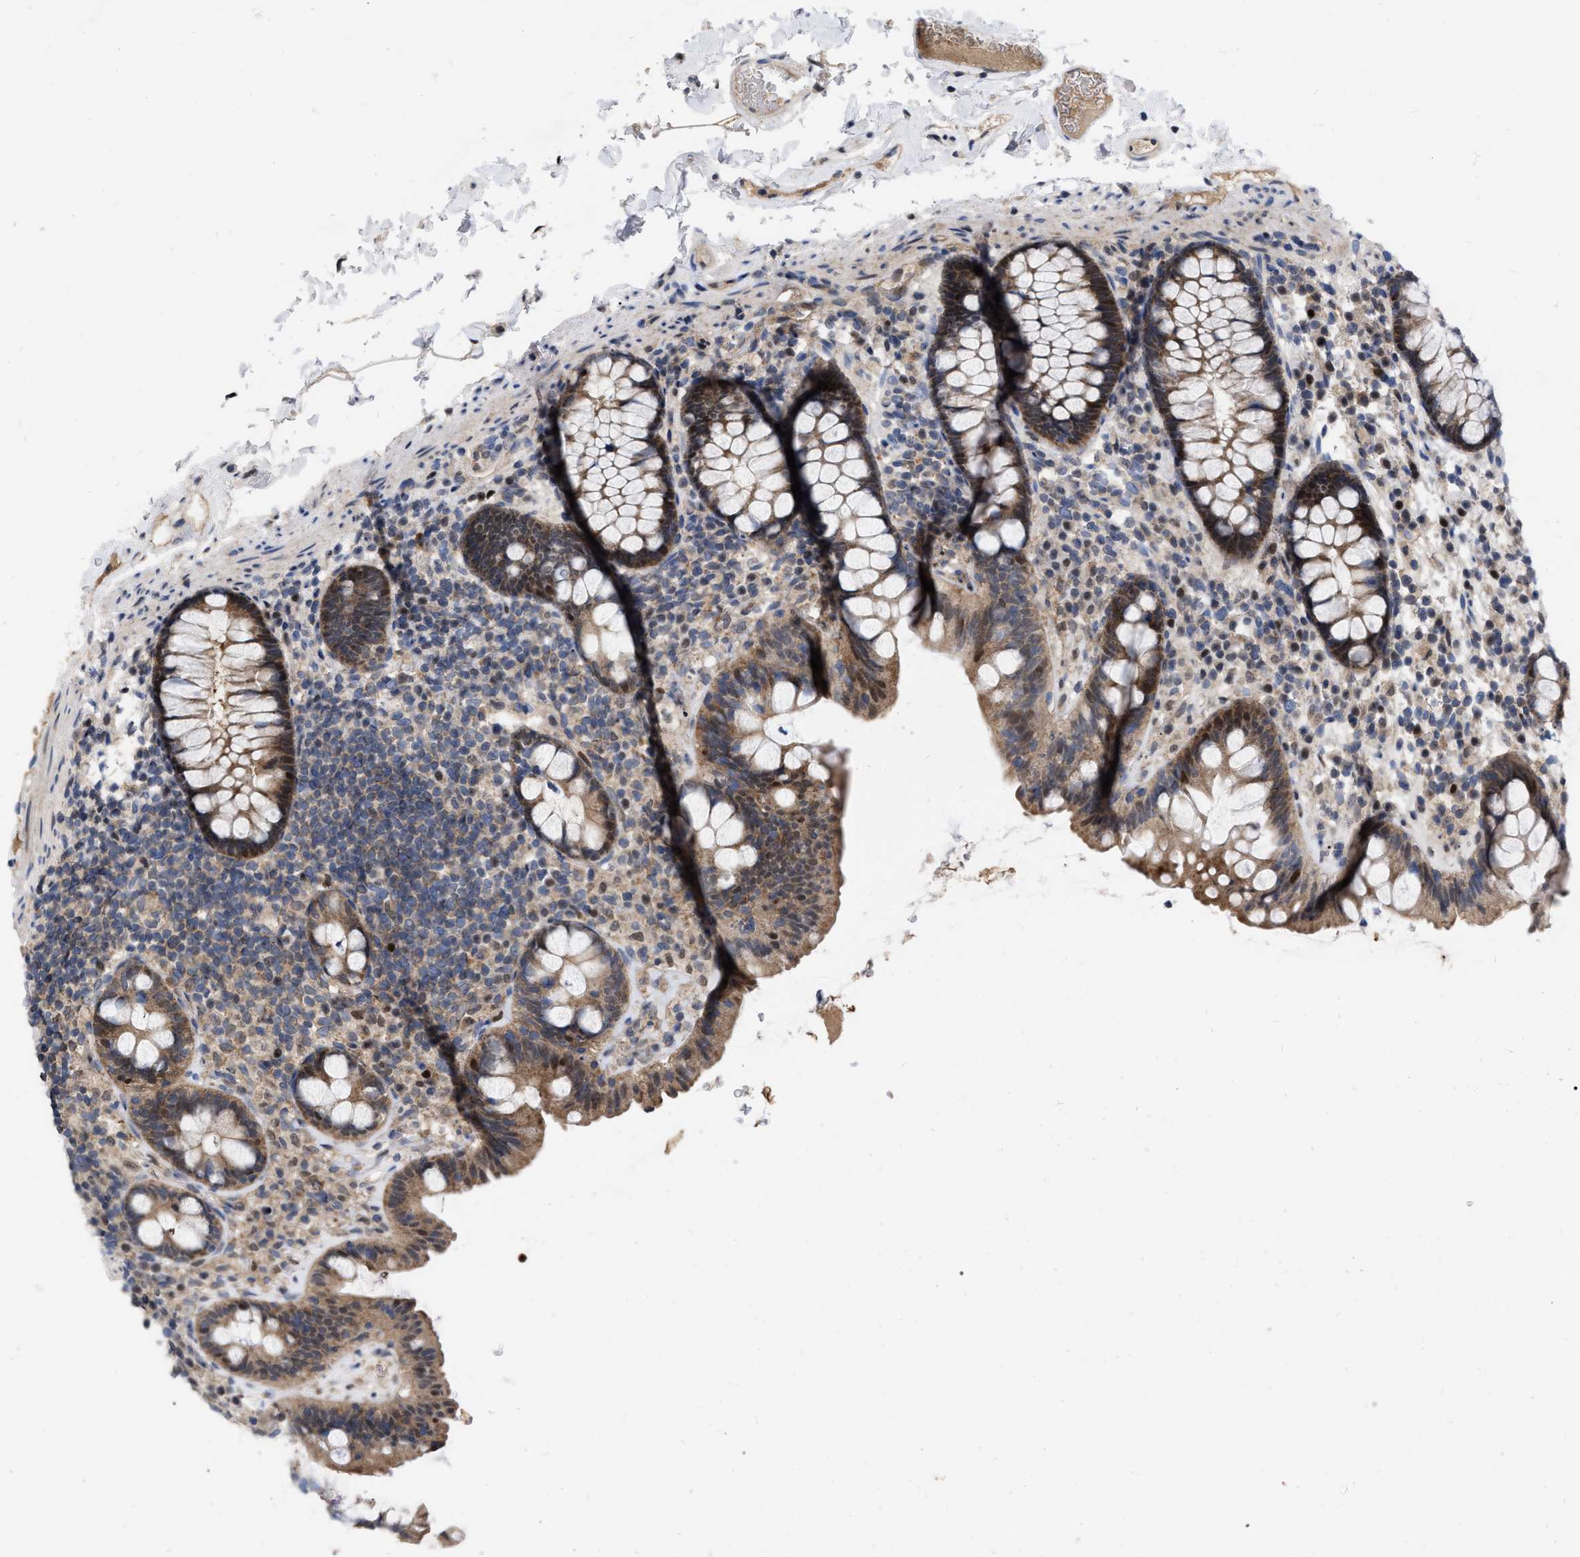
{"staining": {"intensity": "moderate", "quantity": ">75%", "location": "cytoplasmic/membranous"}, "tissue": "colon", "cell_type": "Endothelial cells", "image_type": "normal", "snomed": [{"axis": "morphology", "description": "Normal tissue, NOS"}, {"axis": "topography", "description": "Colon"}], "caption": "Protein staining of normal colon displays moderate cytoplasmic/membranous positivity in approximately >75% of endothelial cells. Immunohistochemistry stains the protein in brown and the nuclei are stained blue.", "gene": "MDM4", "patient": {"sex": "female", "age": 80}}